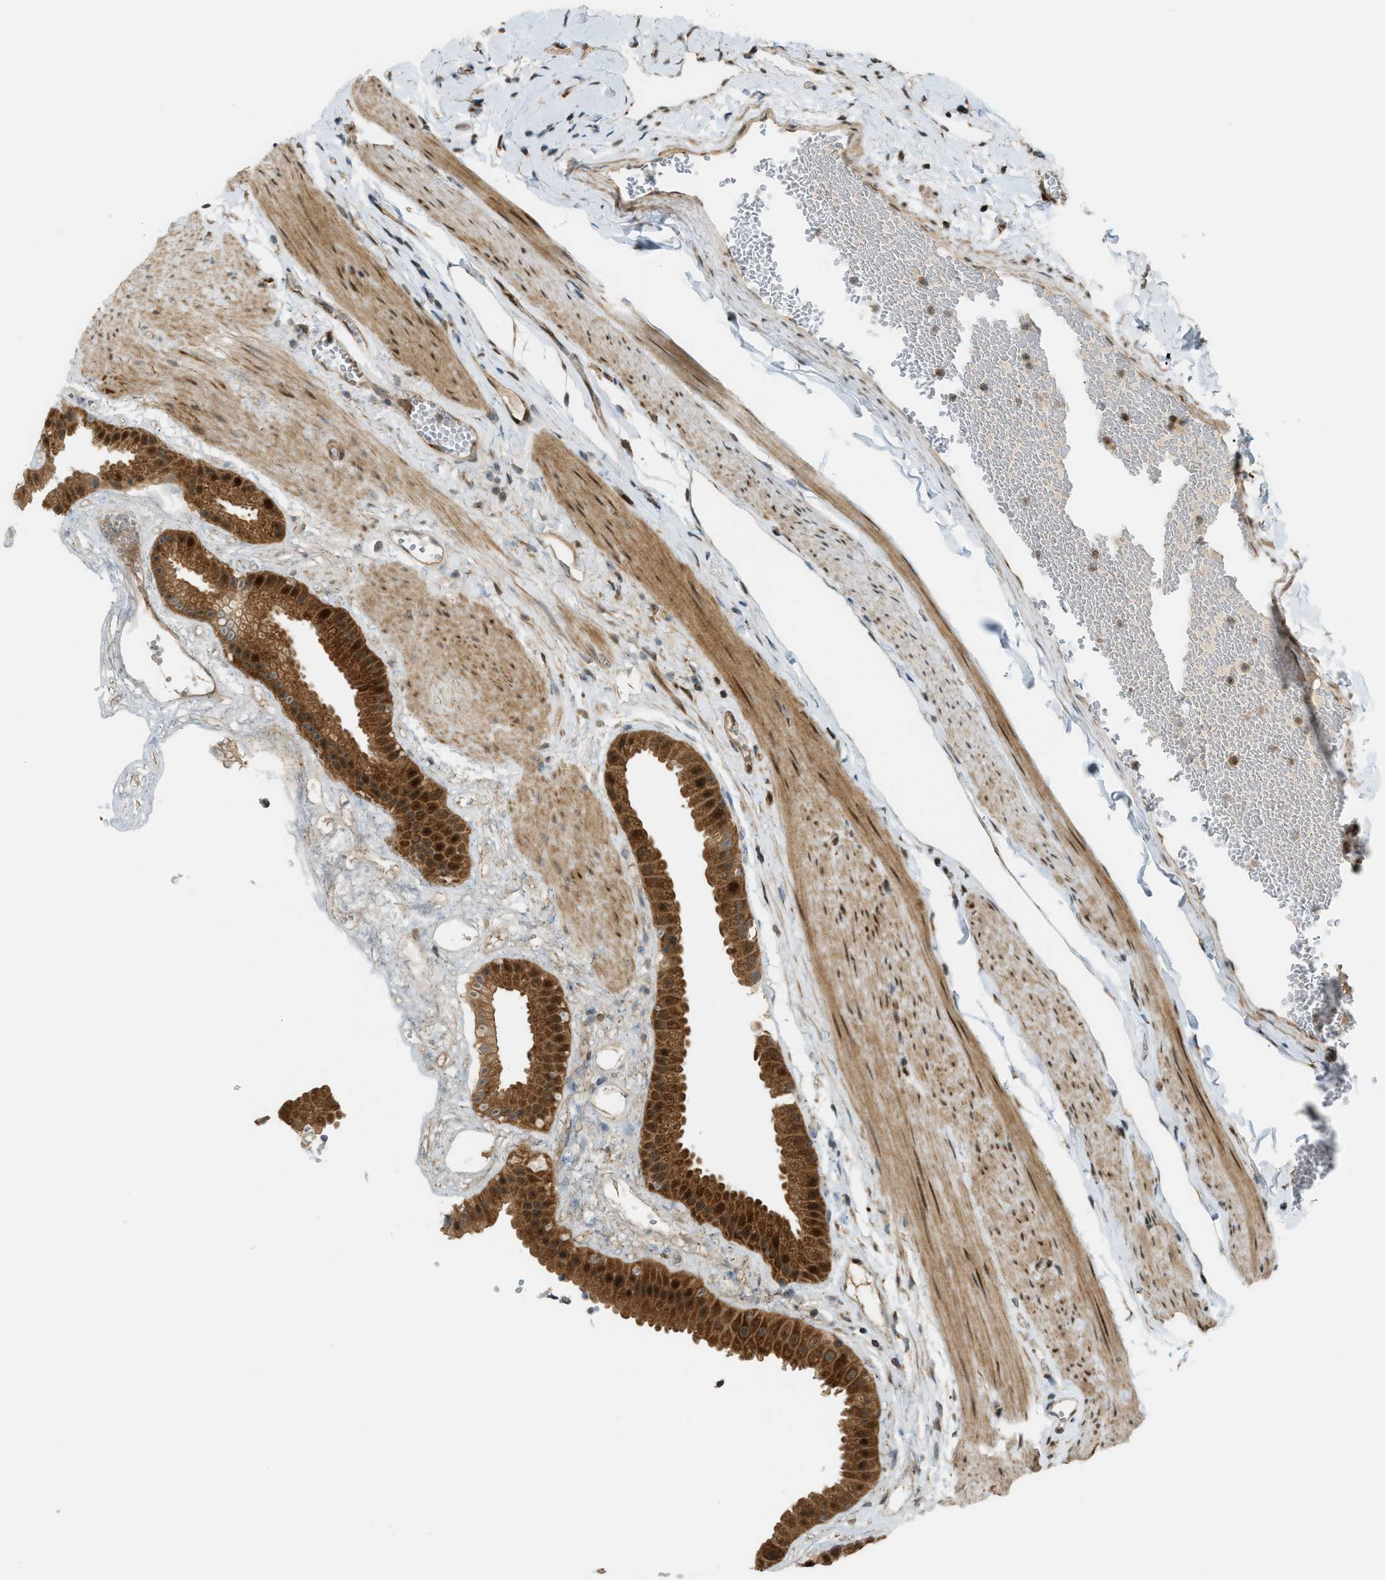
{"staining": {"intensity": "strong", "quantity": ">75%", "location": "cytoplasmic/membranous,nuclear"}, "tissue": "gallbladder", "cell_type": "Glandular cells", "image_type": "normal", "snomed": [{"axis": "morphology", "description": "Normal tissue, NOS"}, {"axis": "topography", "description": "Gallbladder"}], "caption": "Protein expression analysis of unremarkable gallbladder exhibits strong cytoplasmic/membranous,nuclear staining in approximately >75% of glandular cells. The protein is stained brown, and the nuclei are stained in blue (DAB (3,3'-diaminobenzidine) IHC with brightfield microscopy, high magnification).", "gene": "CCDC186", "patient": {"sex": "female", "age": 64}}